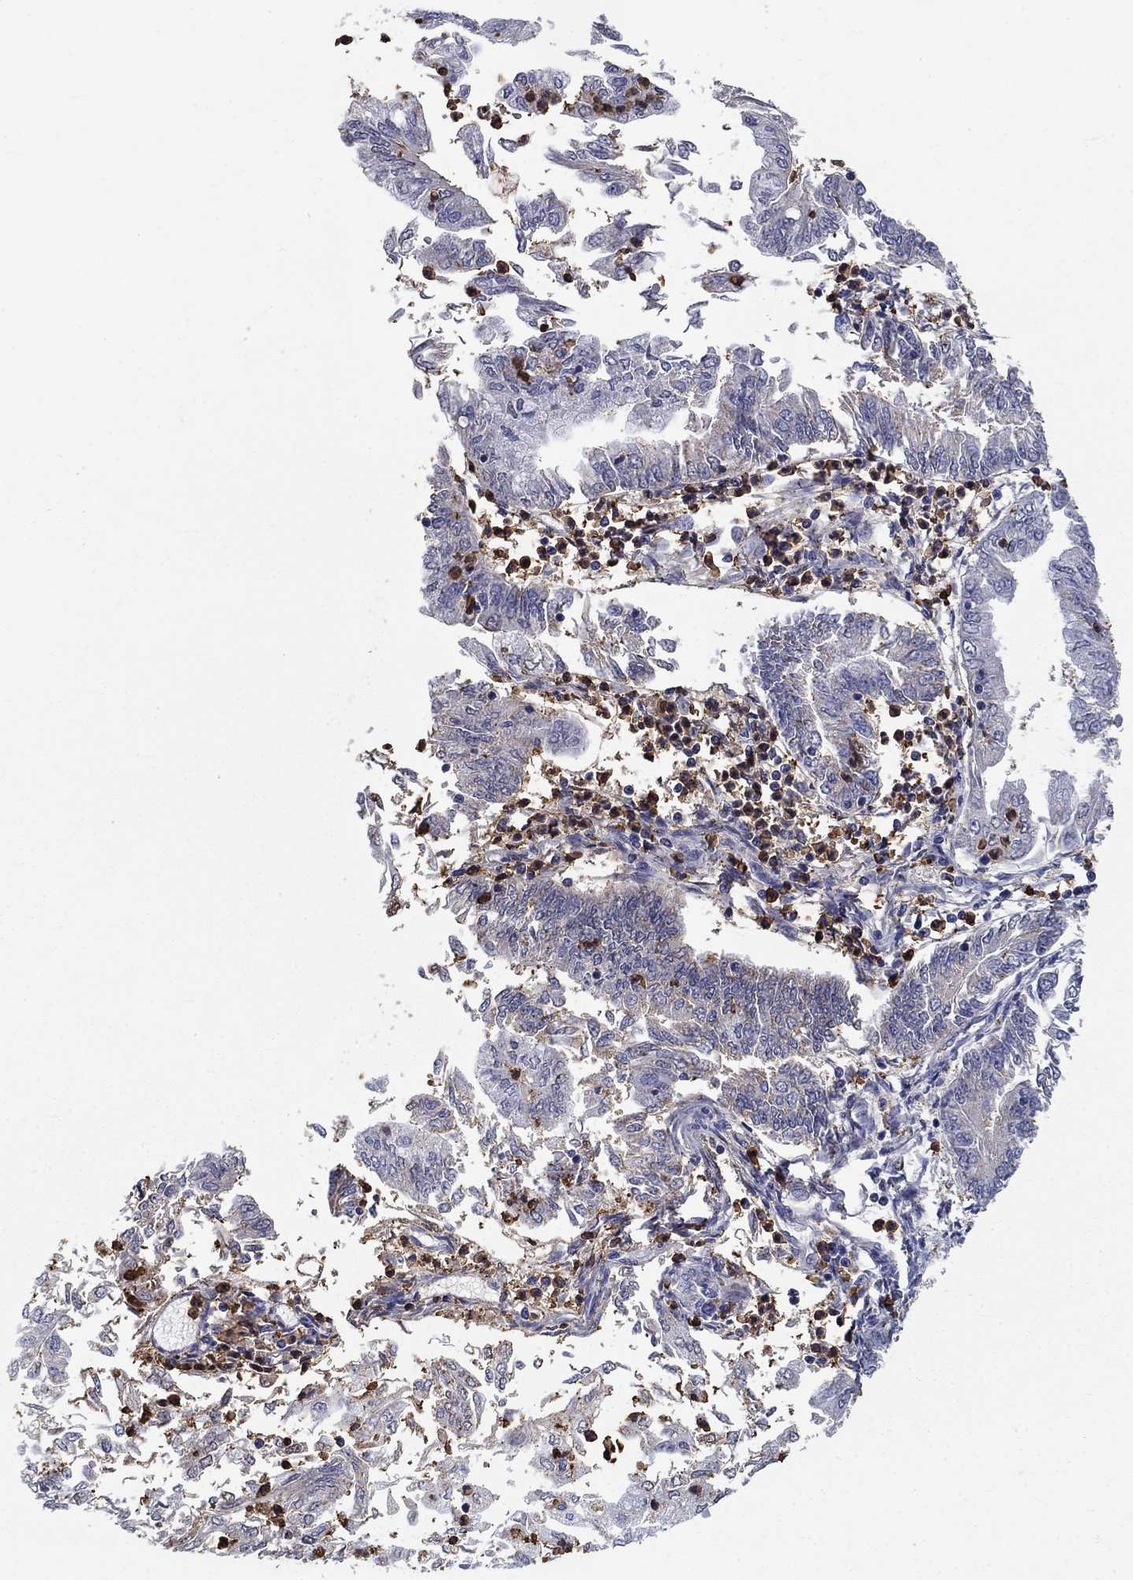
{"staining": {"intensity": "negative", "quantity": "none", "location": "none"}, "tissue": "endometrial cancer", "cell_type": "Tumor cells", "image_type": "cancer", "snomed": [{"axis": "morphology", "description": "Adenocarcinoma, NOS"}, {"axis": "topography", "description": "Endometrium"}], "caption": "Immunohistochemistry (IHC) of endometrial cancer reveals no expression in tumor cells. (Stains: DAB (3,3'-diaminobenzidine) immunohistochemistry with hematoxylin counter stain, Microscopy: brightfield microscopy at high magnification).", "gene": "IGSF8", "patient": {"sex": "female", "age": 55}}